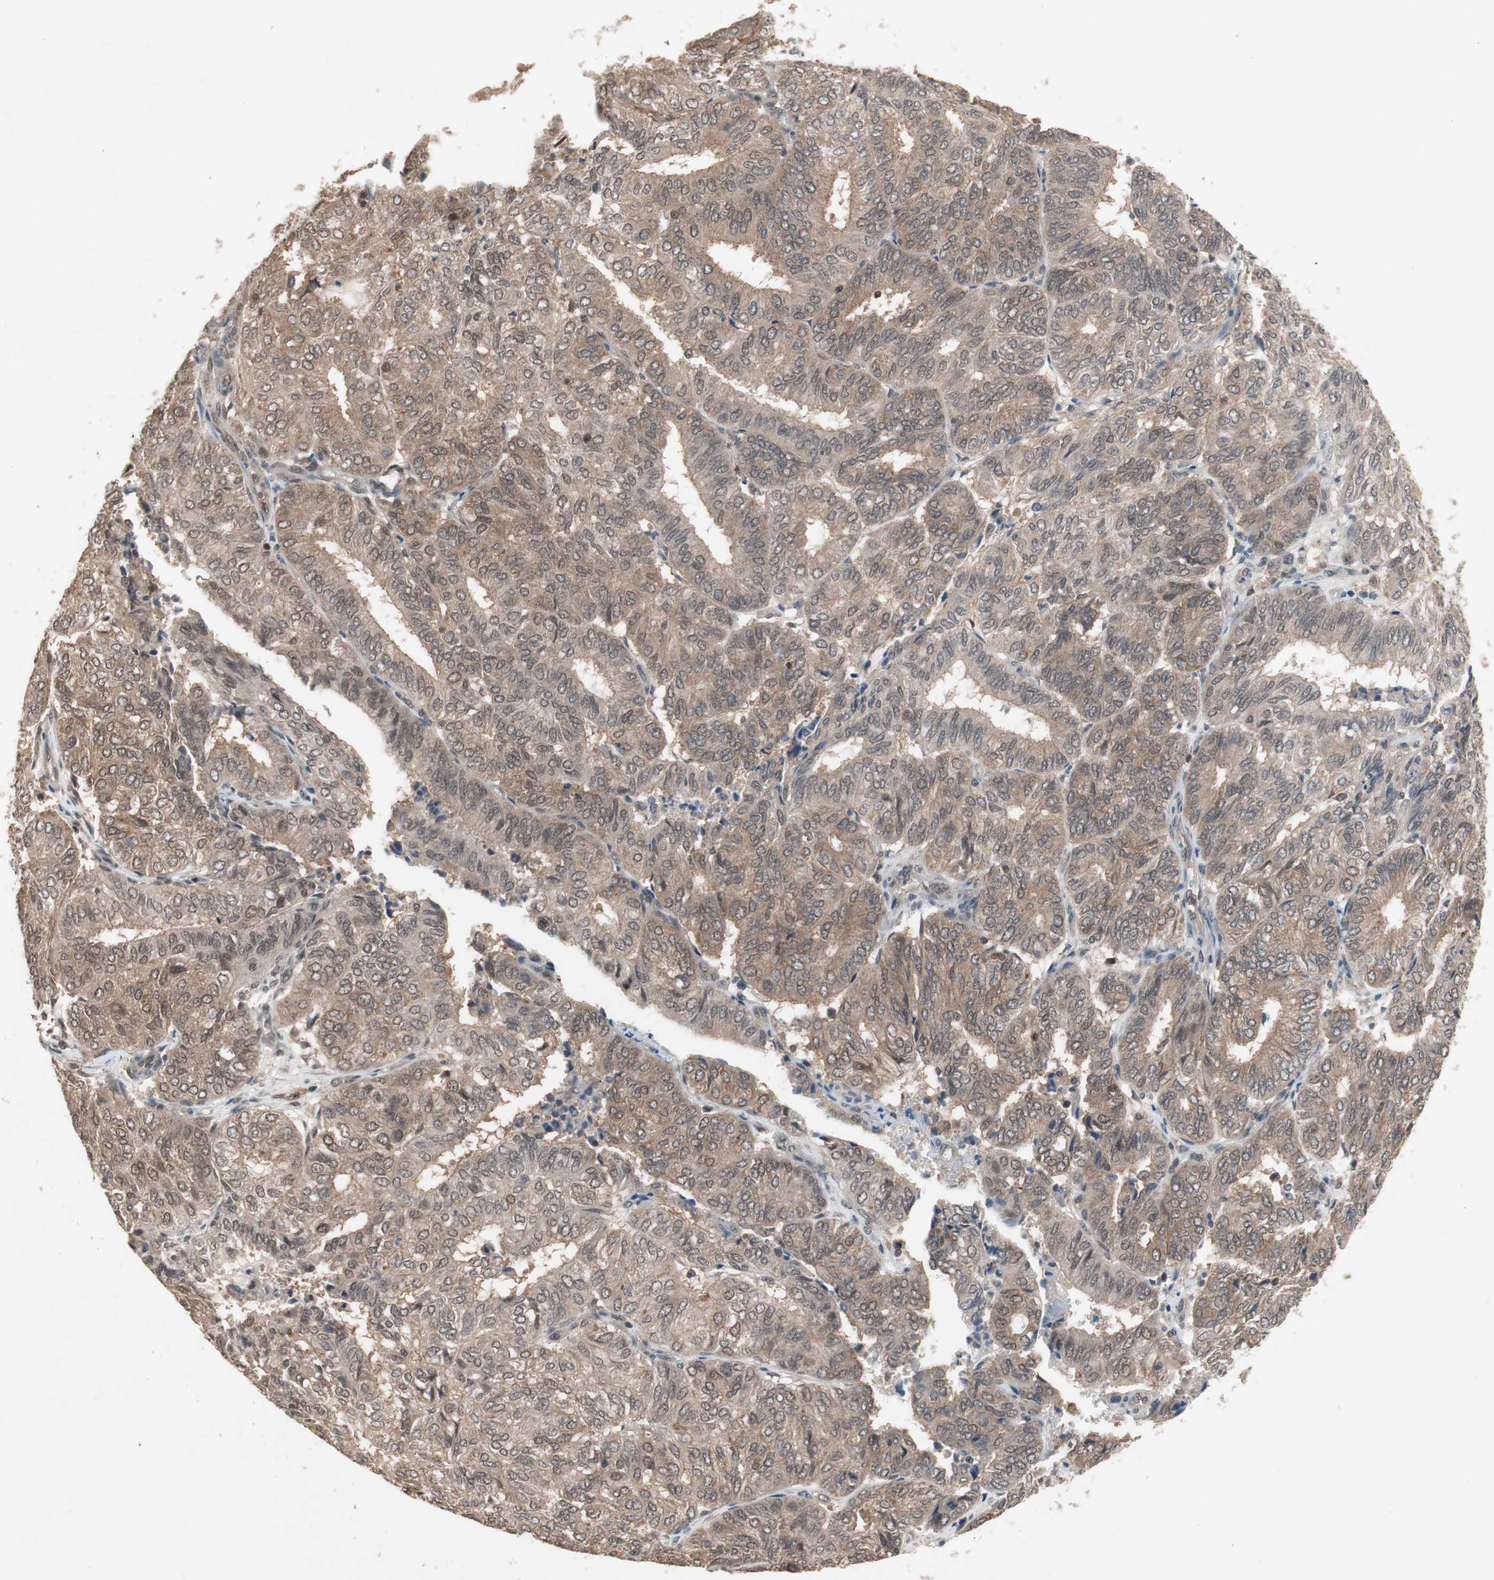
{"staining": {"intensity": "moderate", "quantity": ">75%", "location": "cytoplasmic/membranous"}, "tissue": "endometrial cancer", "cell_type": "Tumor cells", "image_type": "cancer", "snomed": [{"axis": "morphology", "description": "Adenocarcinoma, NOS"}, {"axis": "topography", "description": "Uterus"}], "caption": "Brown immunohistochemical staining in human endometrial cancer (adenocarcinoma) demonstrates moderate cytoplasmic/membranous positivity in approximately >75% of tumor cells.", "gene": "GART", "patient": {"sex": "female", "age": 60}}